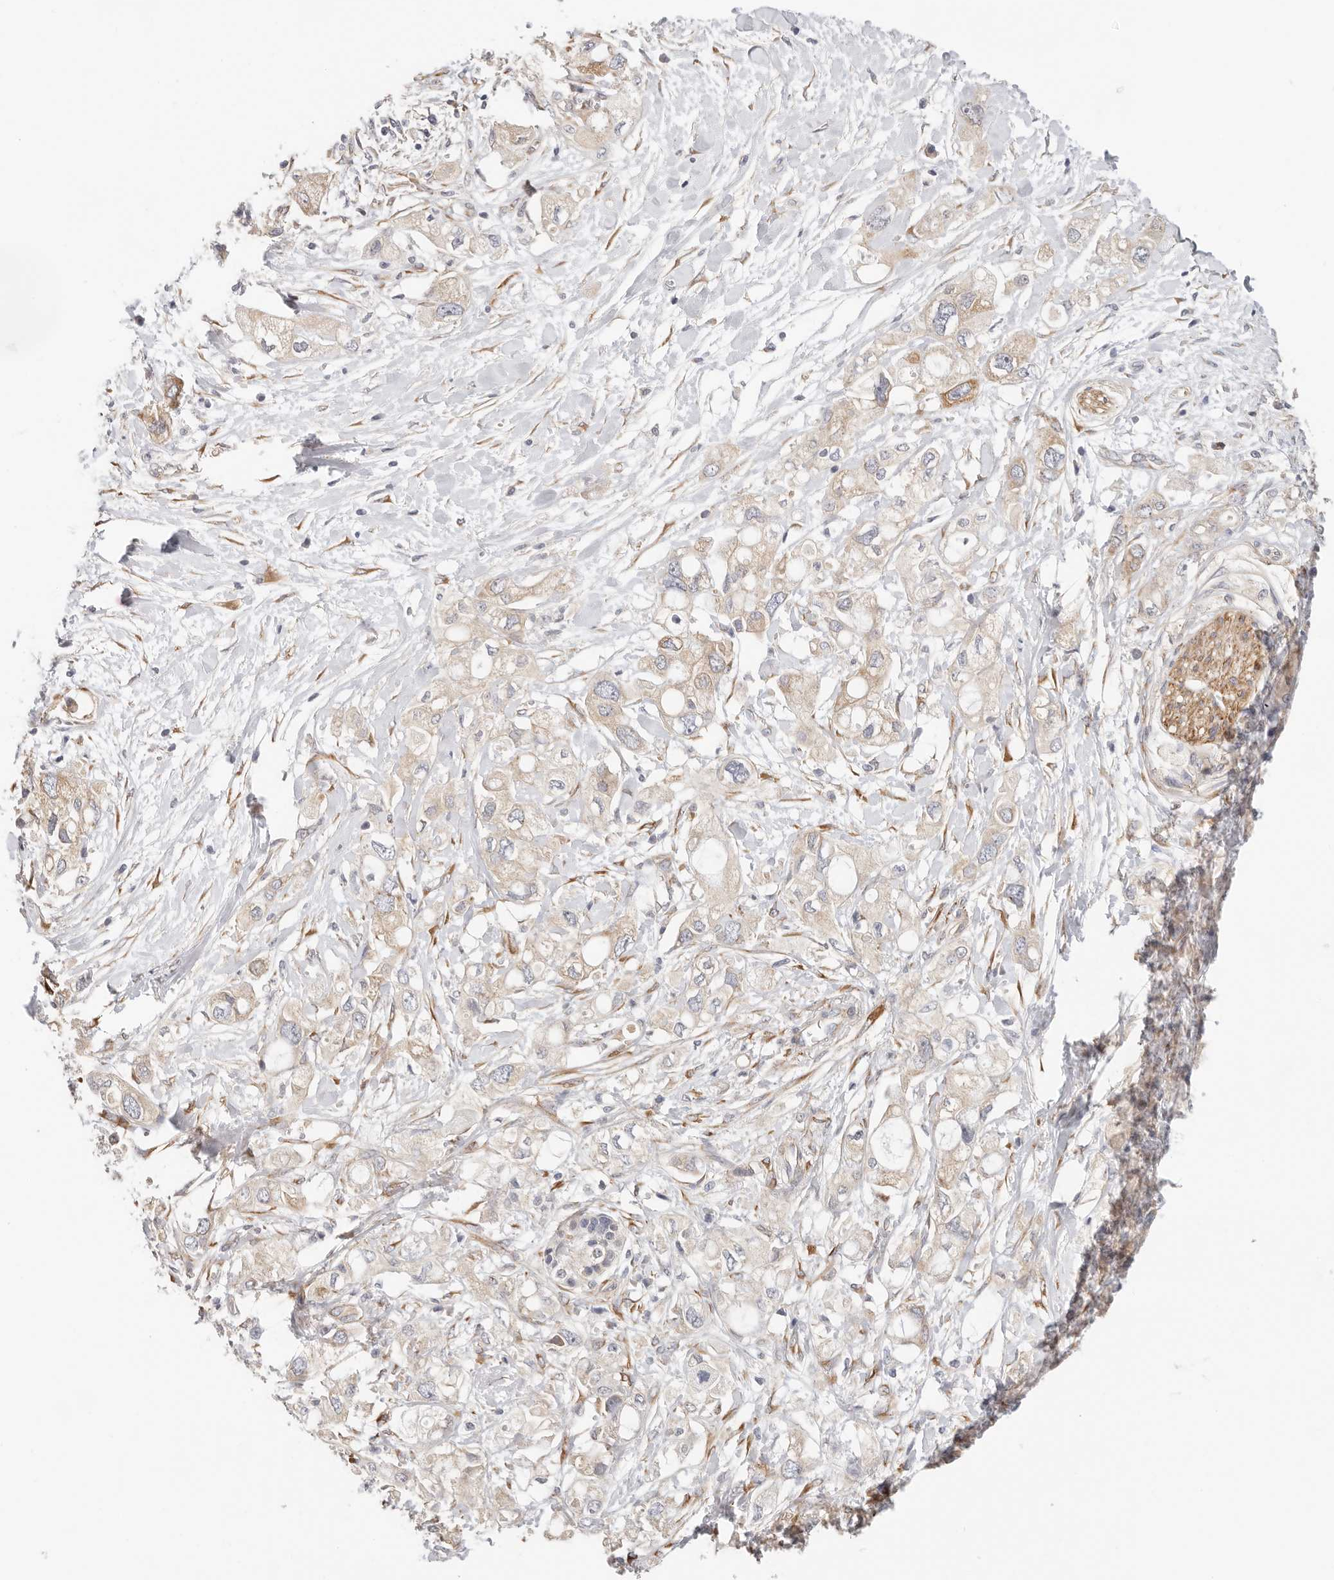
{"staining": {"intensity": "moderate", "quantity": "<25%", "location": "cytoplasmic/membranous"}, "tissue": "pancreatic cancer", "cell_type": "Tumor cells", "image_type": "cancer", "snomed": [{"axis": "morphology", "description": "Adenocarcinoma, NOS"}, {"axis": "topography", "description": "Pancreas"}], "caption": "Human pancreatic adenocarcinoma stained with a protein marker demonstrates moderate staining in tumor cells.", "gene": "AFDN", "patient": {"sex": "female", "age": 56}}